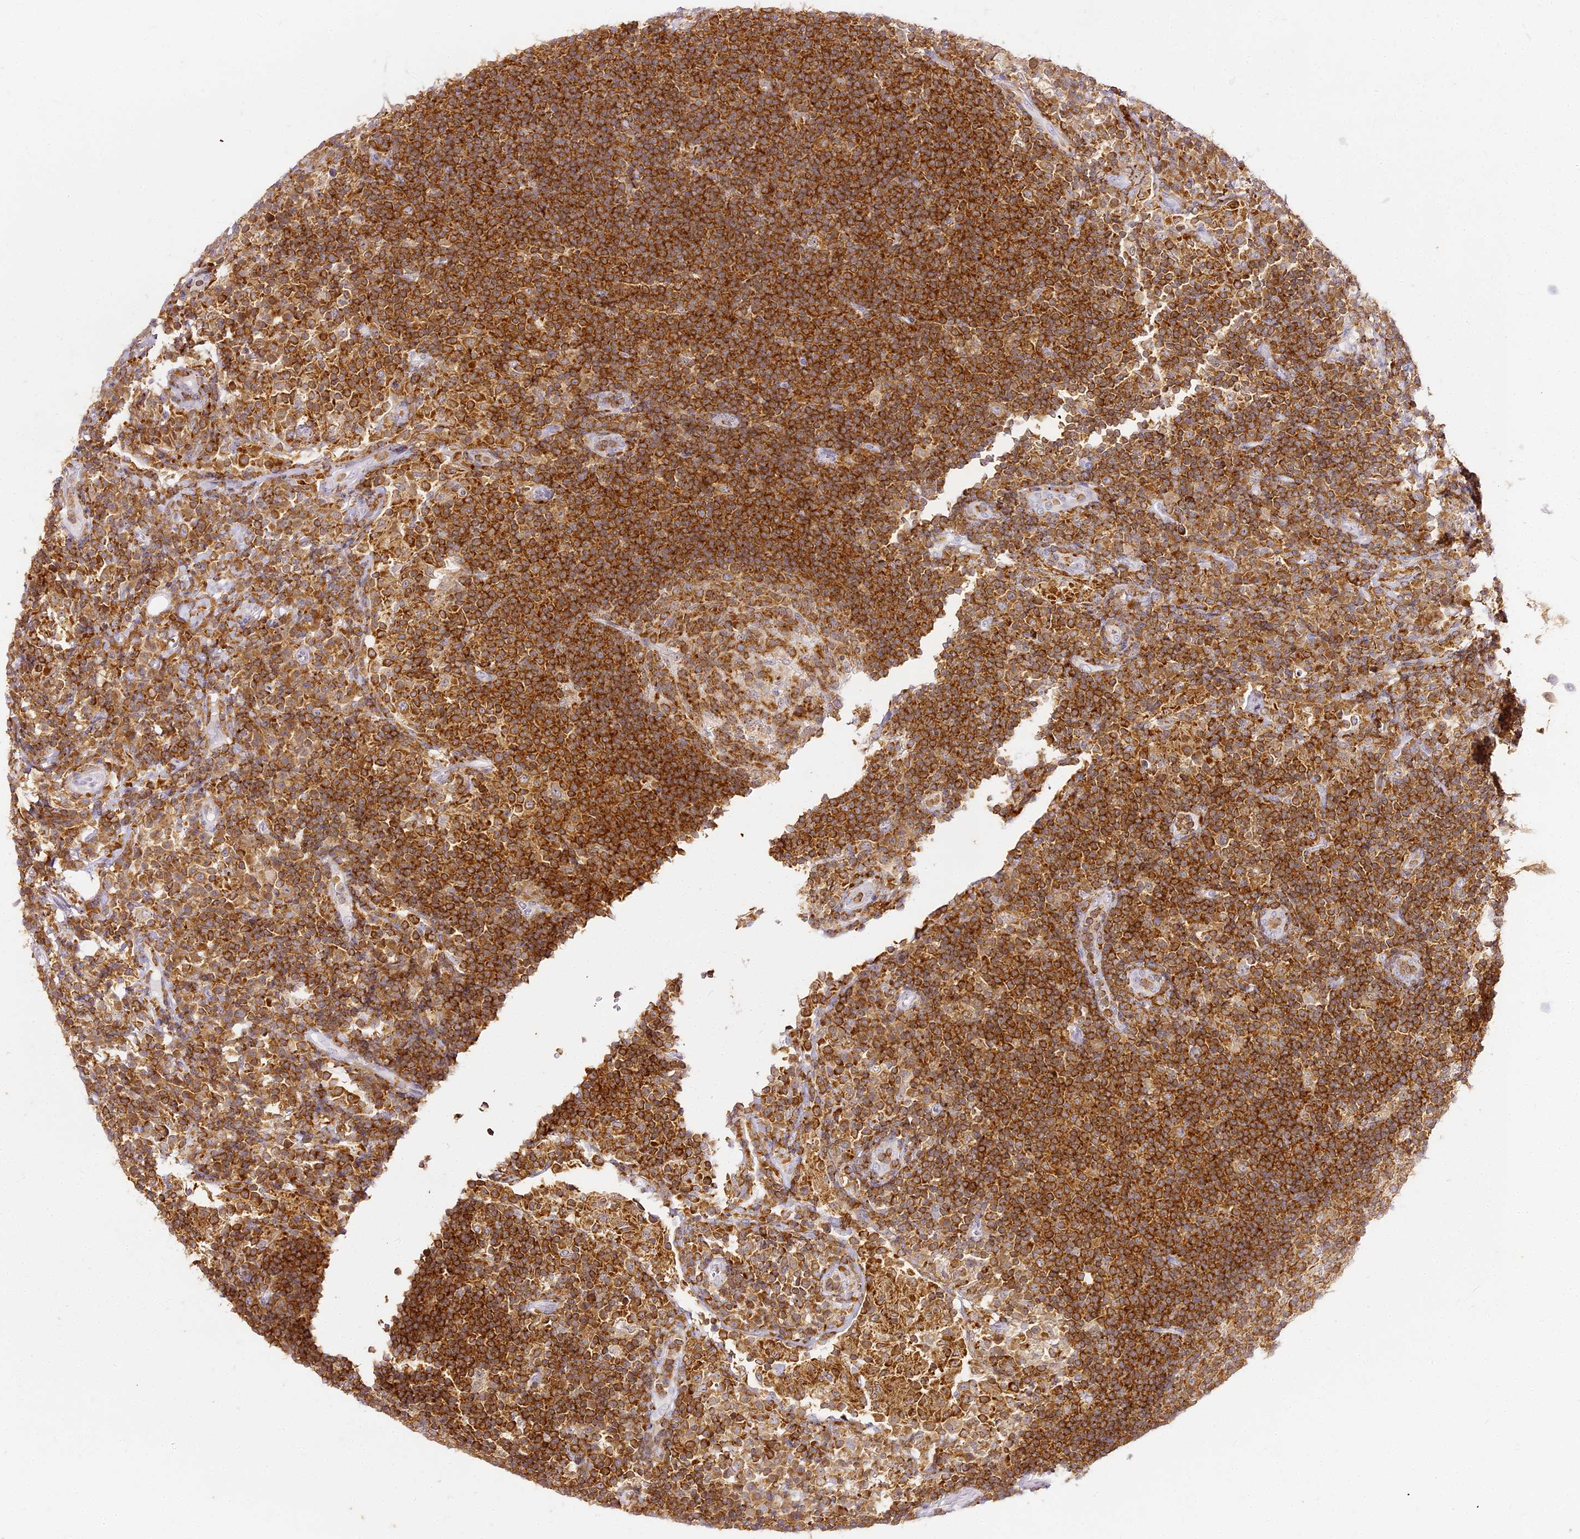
{"staining": {"intensity": "strong", "quantity": "25%-75%", "location": "cytoplasmic/membranous"}, "tissue": "lymph node", "cell_type": "Germinal center cells", "image_type": "normal", "snomed": [{"axis": "morphology", "description": "Normal tissue, NOS"}, {"axis": "topography", "description": "Lymph node"}], "caption": "Protein staining of normal lymph node exhibits strong cytoplasmic/membranous staining in approximately 25%-75% of germinal center cells.", "gene": "DOCK2", "patient": {"sex": "female", "age": 53}}